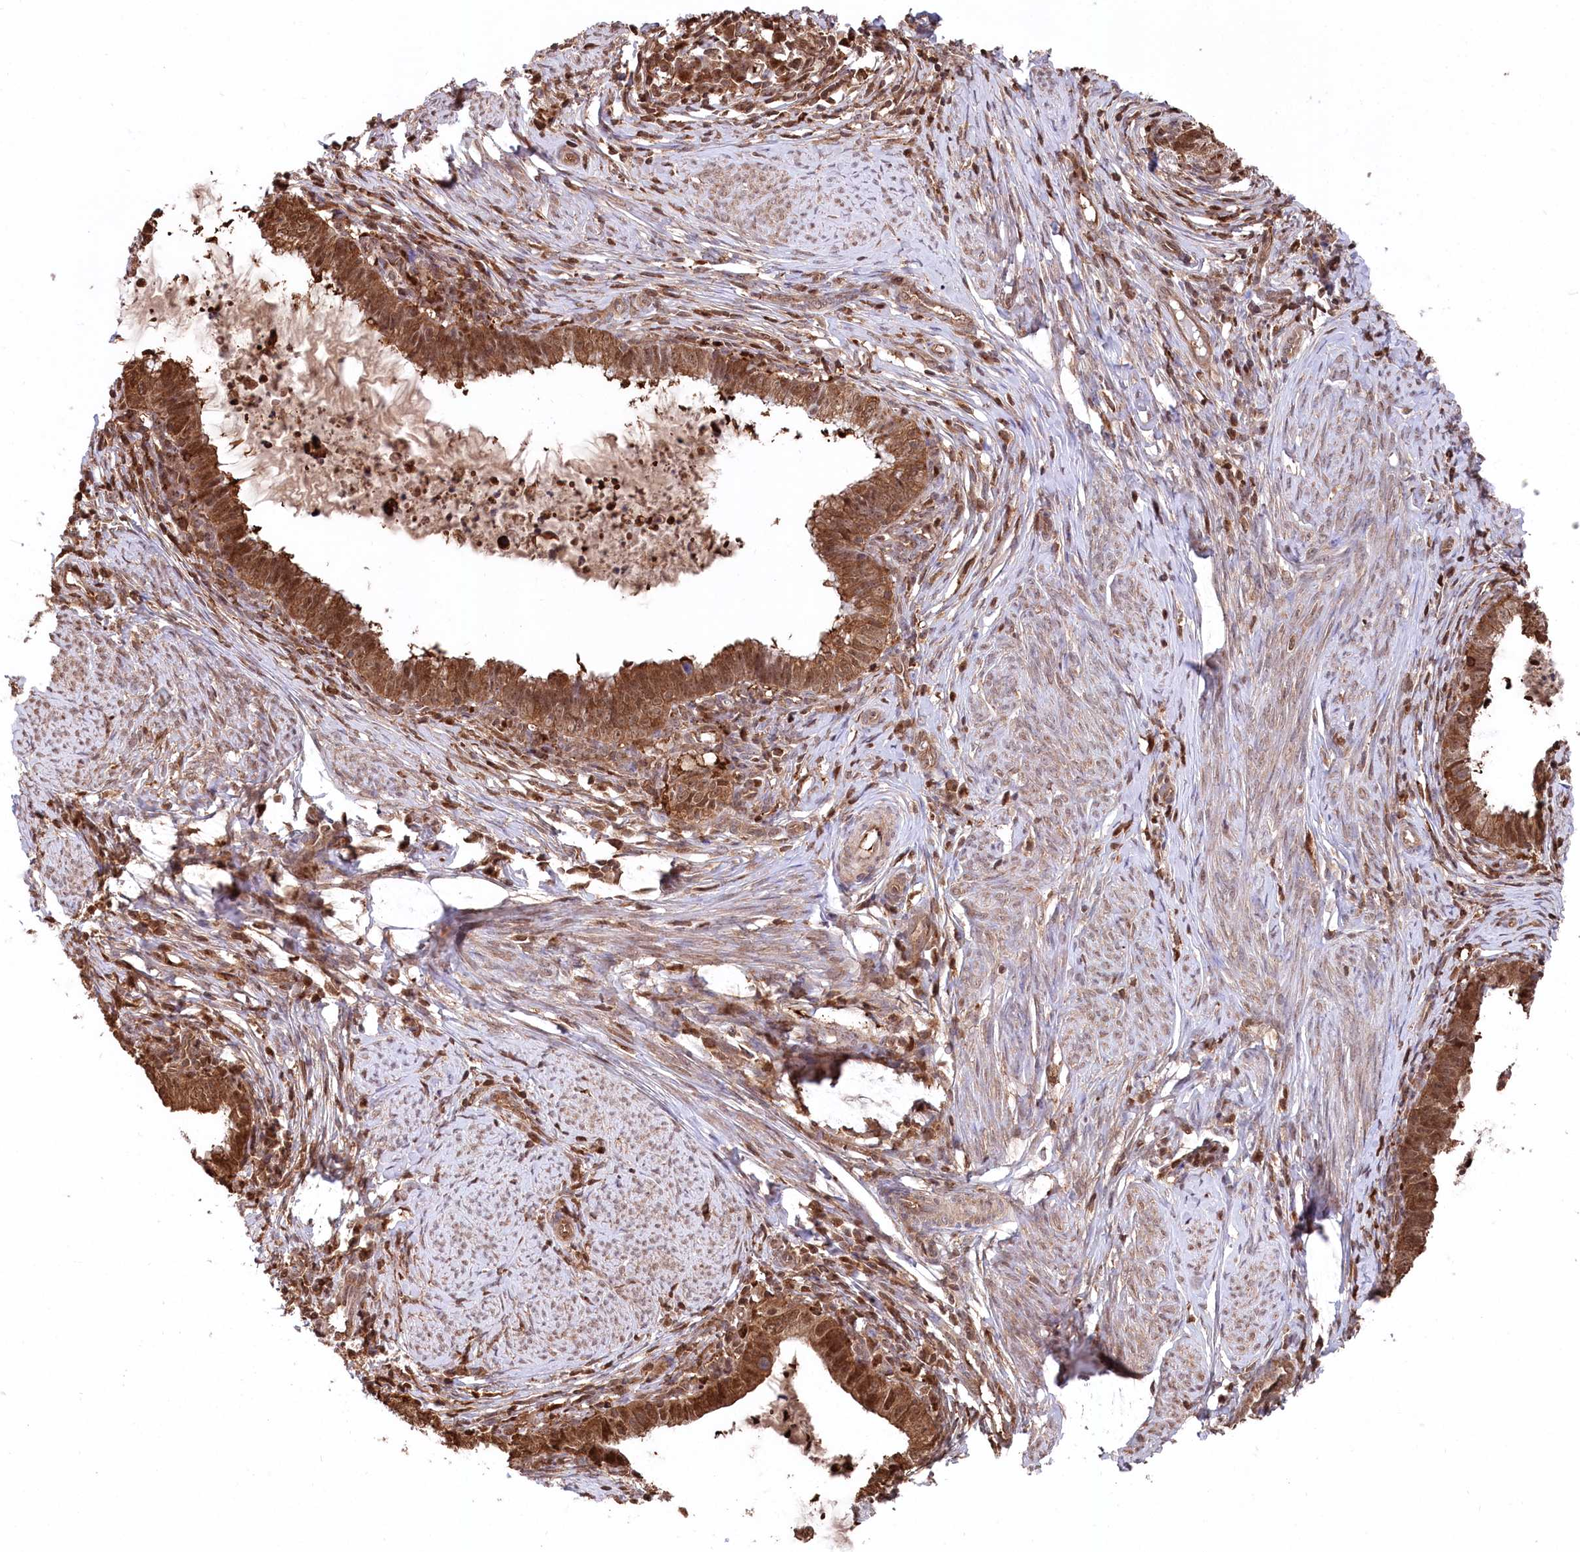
{"staining": {"intensity": "strong", "quantity": ">75%", "location": "cytoplasmic/membranous,nuclear"}, "tissue": "cervical cancer", "cell_type": "Tumor cells", "image_type": "cancer", "snomed": [{"axis": "morphology", "description": "Adenocarcinoma, NOS"}, {"axis": "topography", "description": "Cervix"}], "caption": "High-power microscopy captured an IHC image of cervical cancer, revealing strong cytoplasmic/membranous and nuclear expression in approximately >75% of tumor cells.", "gene": "PSMA1", "patient": {"sex": "female", "age": 36}}